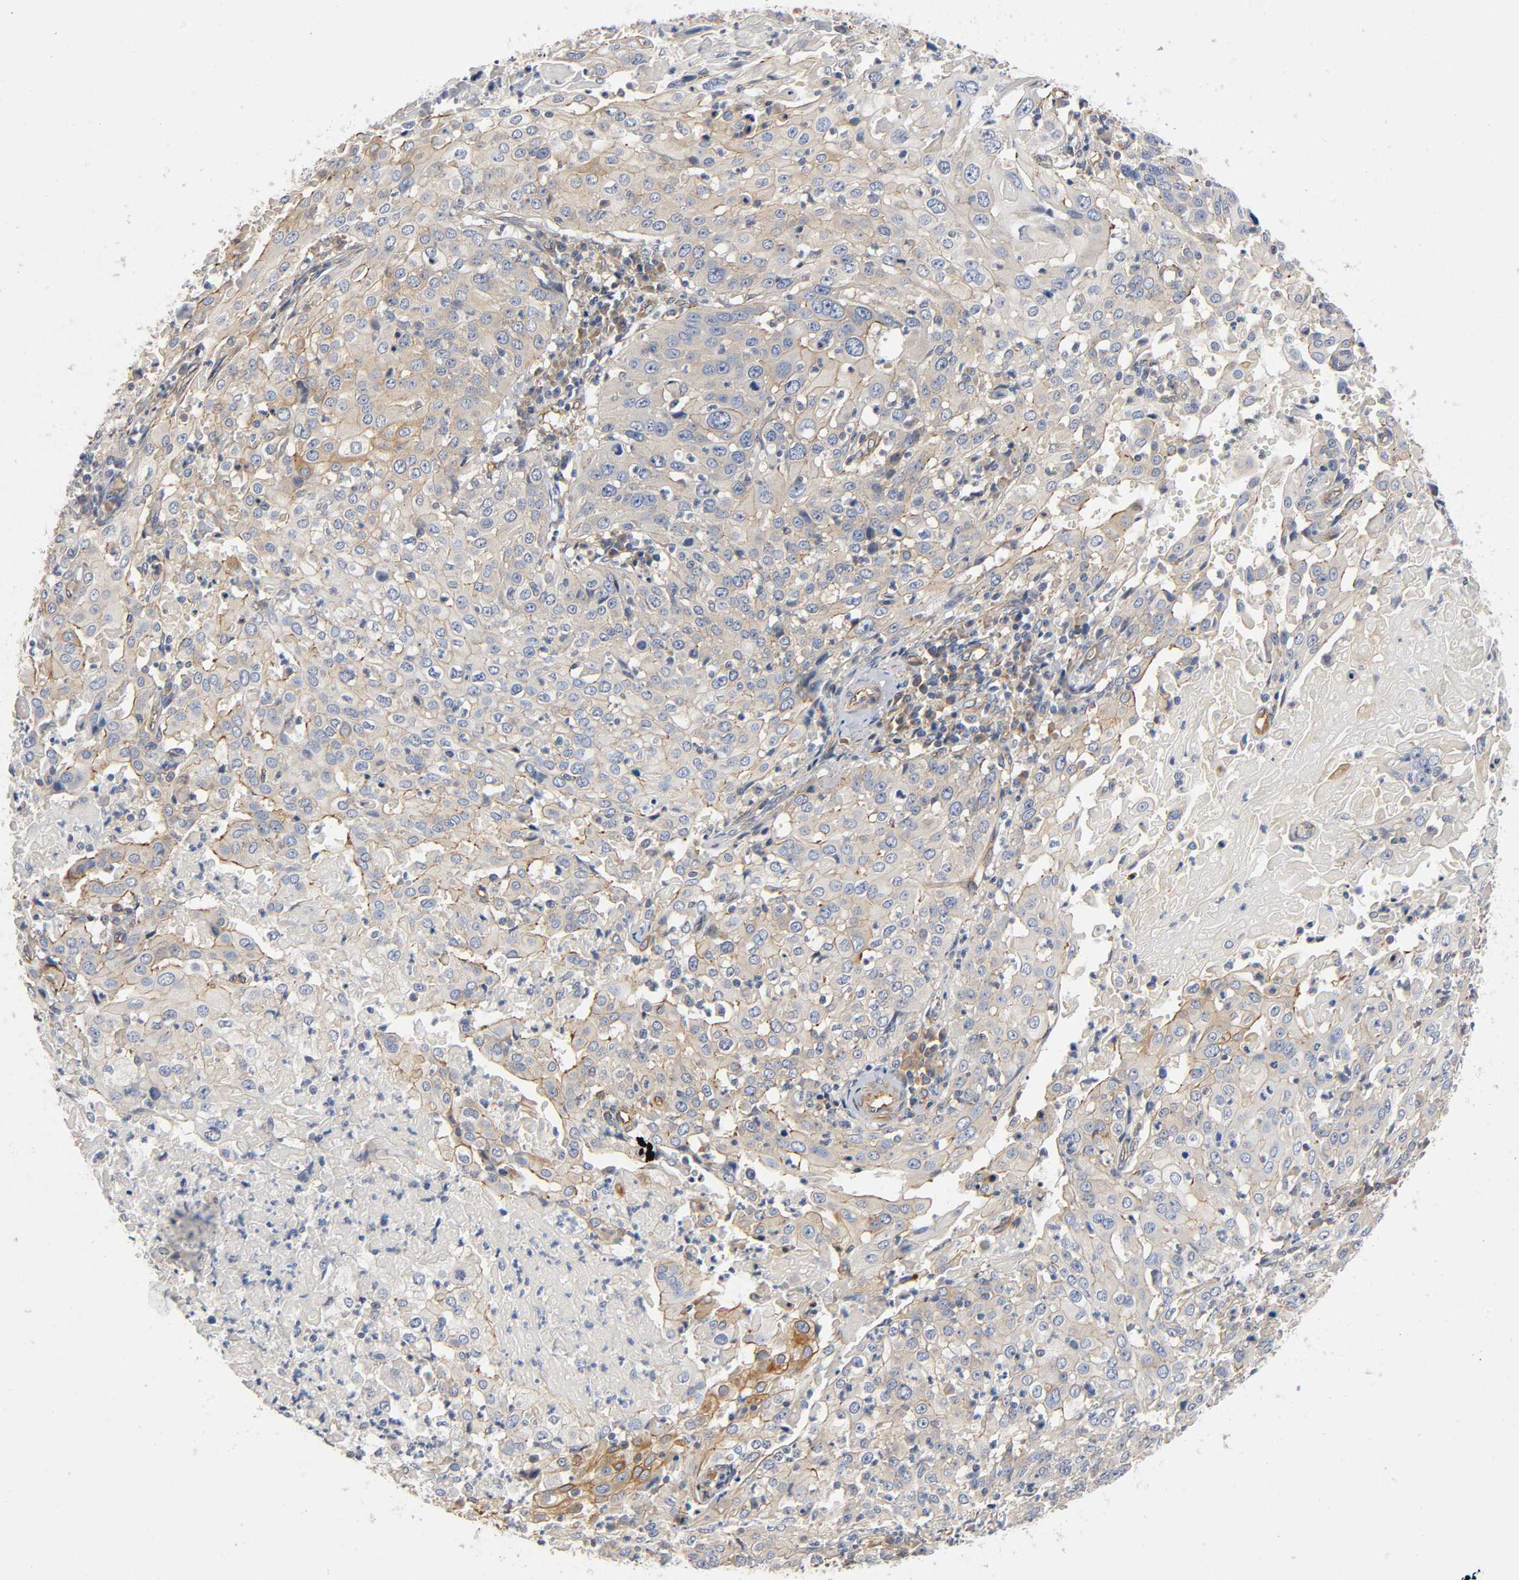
{"staining": {"intensity": "moderate", "quantity": "<25%", "location": "cytoplasmic/membranous"}, "tissue": "cervical cancer", "cell_type": "Tumor cells", "image_type": "cancer", "snomed": [{"axis": "morphology", "description": "Squamous cell carcinoma, NOS"}, {"axis": "topography", "description": "Cervix"}], "caption": "DAB (3,3'-diaminobenzidine) immunohistochemical staining of human squamous cell carcinoma (cervical) displays moderate cytoplasmic/membranous protein staining in about <25% of tumor cells.", "gene": "MARS1", "patient": {"sex": "female", "age": 39}}